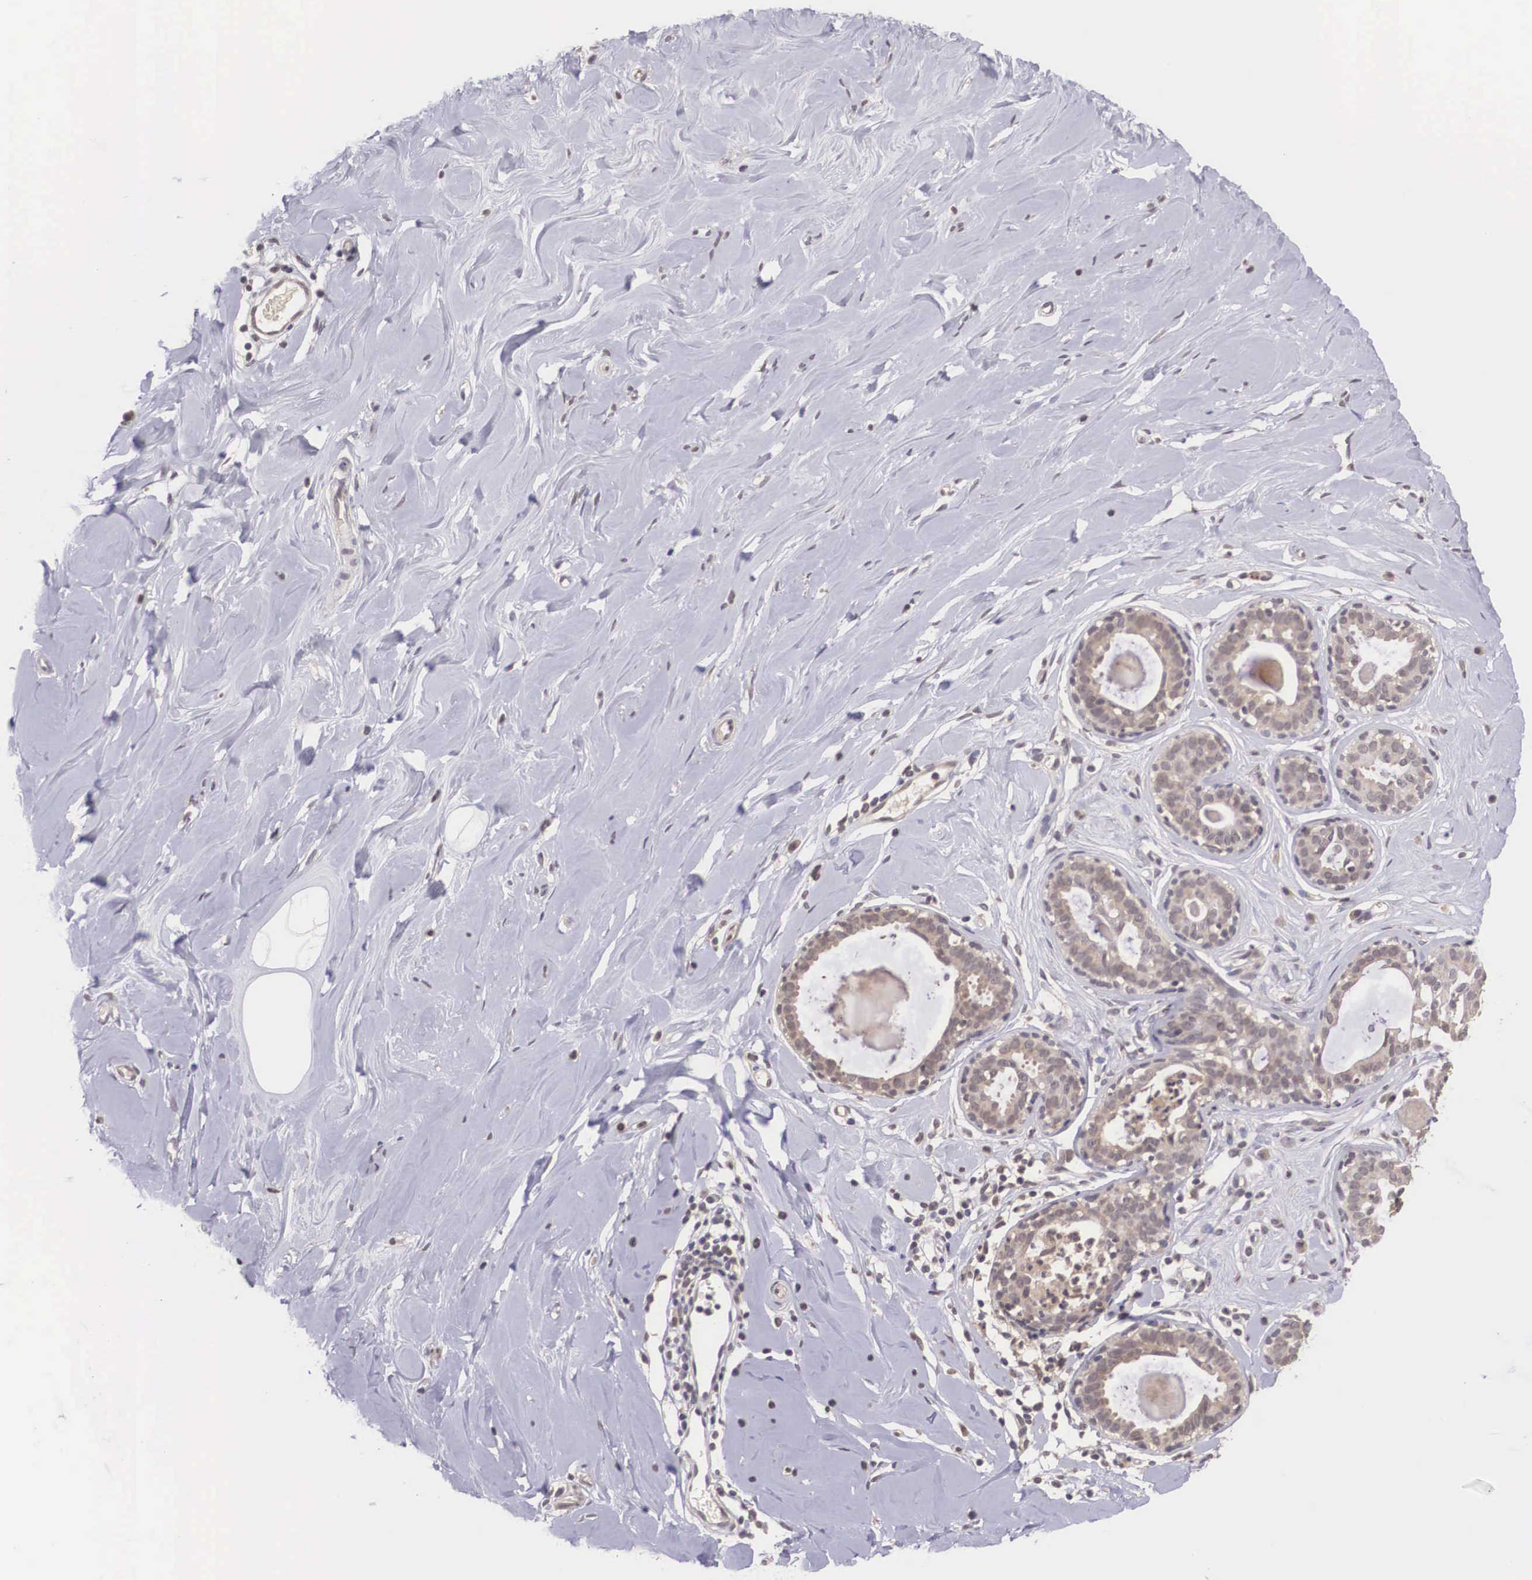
{"staining": {"intensity": "negative", "quantity": "none", "location": "none"}, "tissue": "breast", "cell_type": "Adipocytes", "image_type": "normal", "snomed": [{"axis": "morphology", "description": "Normal tissue, NOS"}, {"axis": "topography", "description": "Breast"}], "caption": "Adipocytes are negative for protein expression in benign human breast.", "gene": "VASH1", "patient": {"sex": "female", "age": 44}}